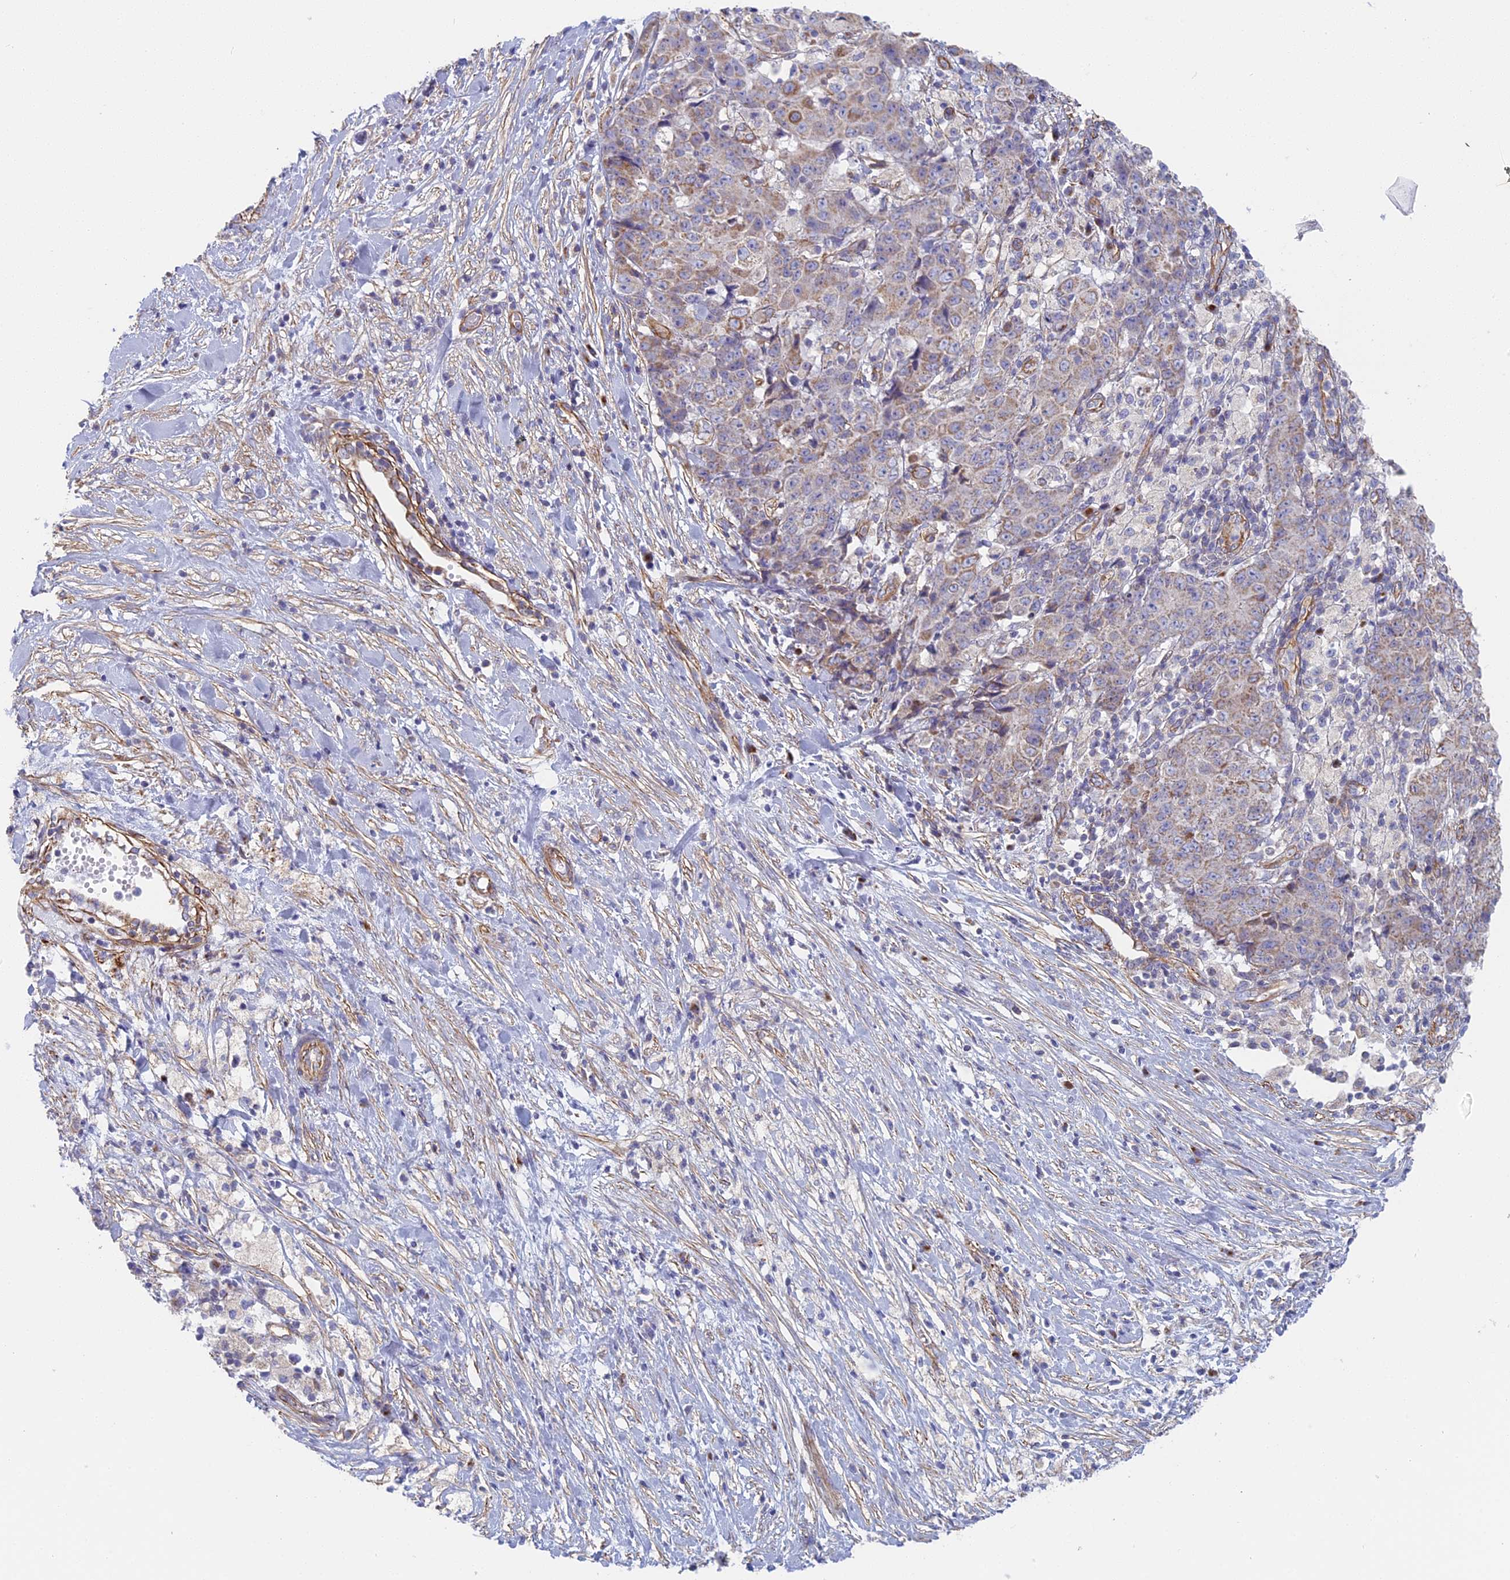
{"staining": {"intensity": "weak", "quantity": "<25%", "location": "cytoplasmic/membranous"}, "tissue": "ovarian cancer", "cell_type": "Tumor cells", "image_type": "cancer", "snomed": [{"axis": "morphology", "description": "Carcinoma, endometroid"}, {"axis": "topography", "description": "Ovary"}], "caption": "An image of human ovarian cancer (endometroid carcinoma) is negative for staining in tumor cells.", "gene": "DDA1", "patient": {"sex": "female", "age": 42}}